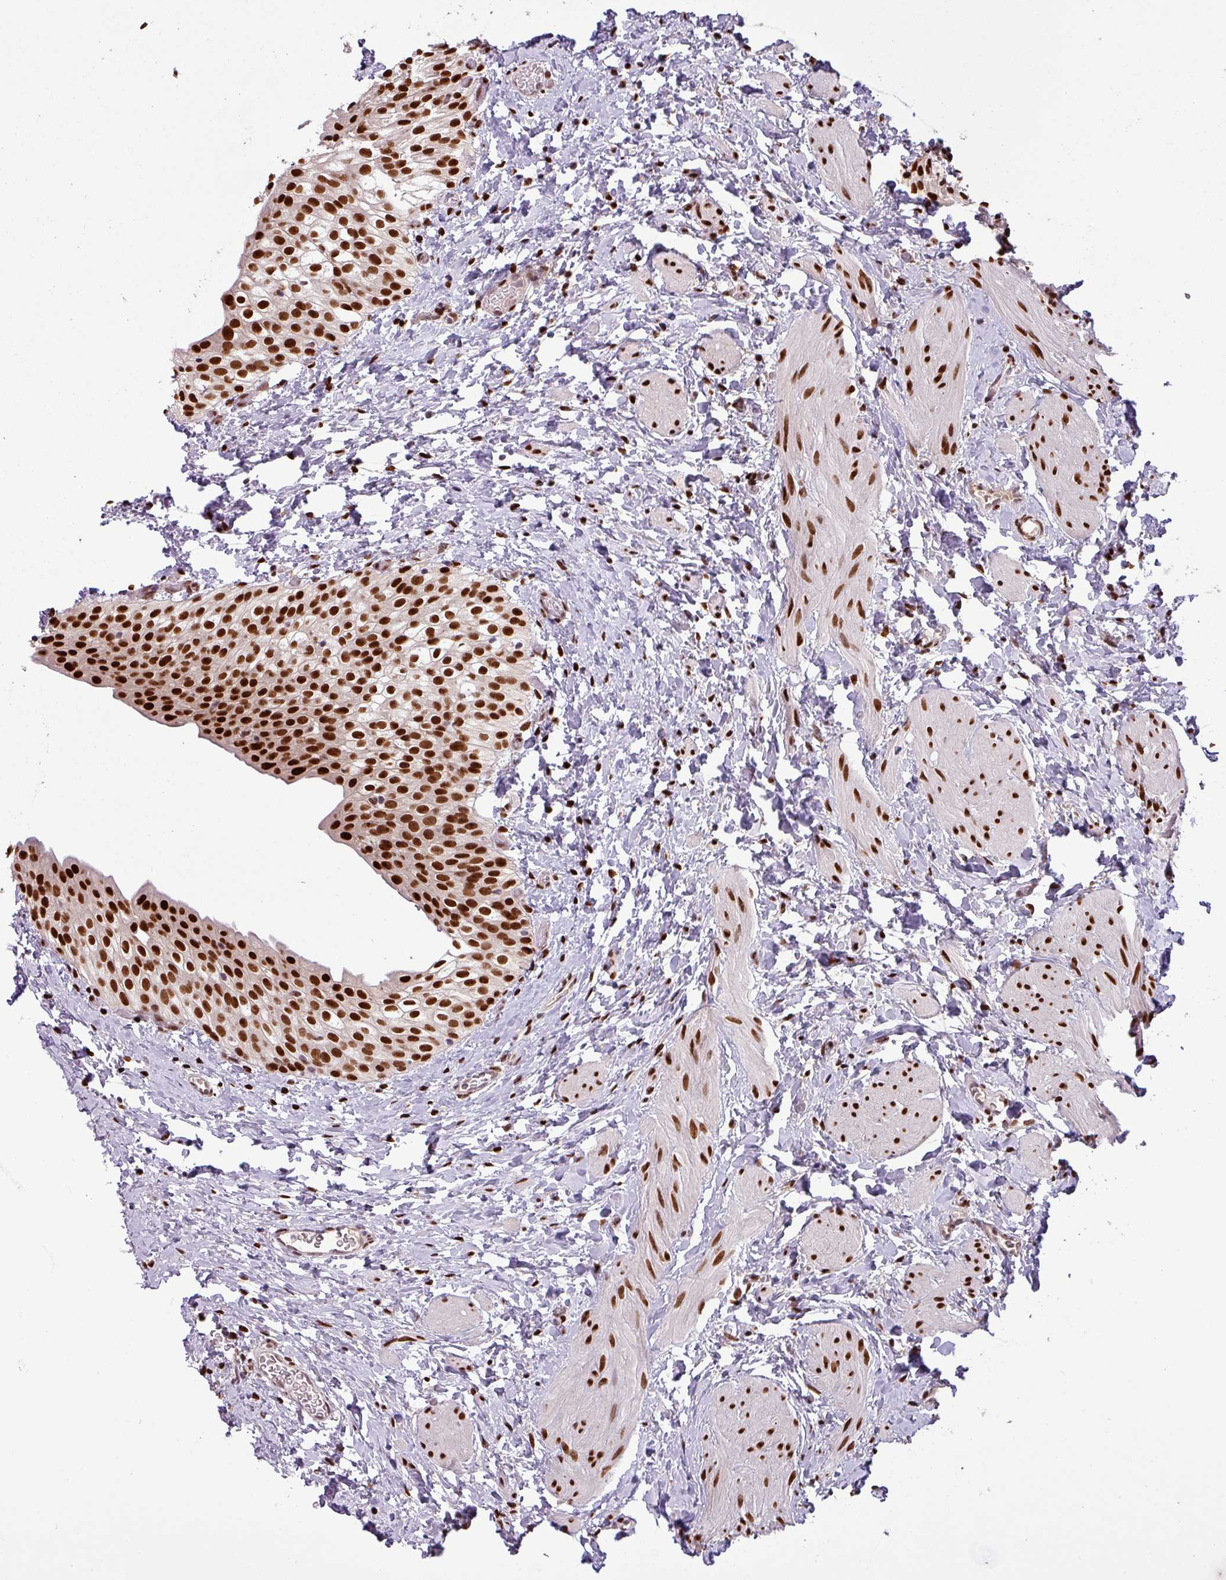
{"staining": {"intensity": "strong", "quantity": ">75%", "location": "nuclear"}, "tissue": "urinary bladder", "cell_type": "Urothelial cells", "image_type": "normal", "snomed": [{"axis": "morphology", "description": "Normal tissue, NOS"}, {"axis": "topography", "description": "Urinary bladder"}], "caption": "Strong nuclear protein positivity is identified in approximately >75% of urothelial cells in urinary bladder.", "gene": "IRF2BPL", "patient": {"sex": "male", "age": 1}}